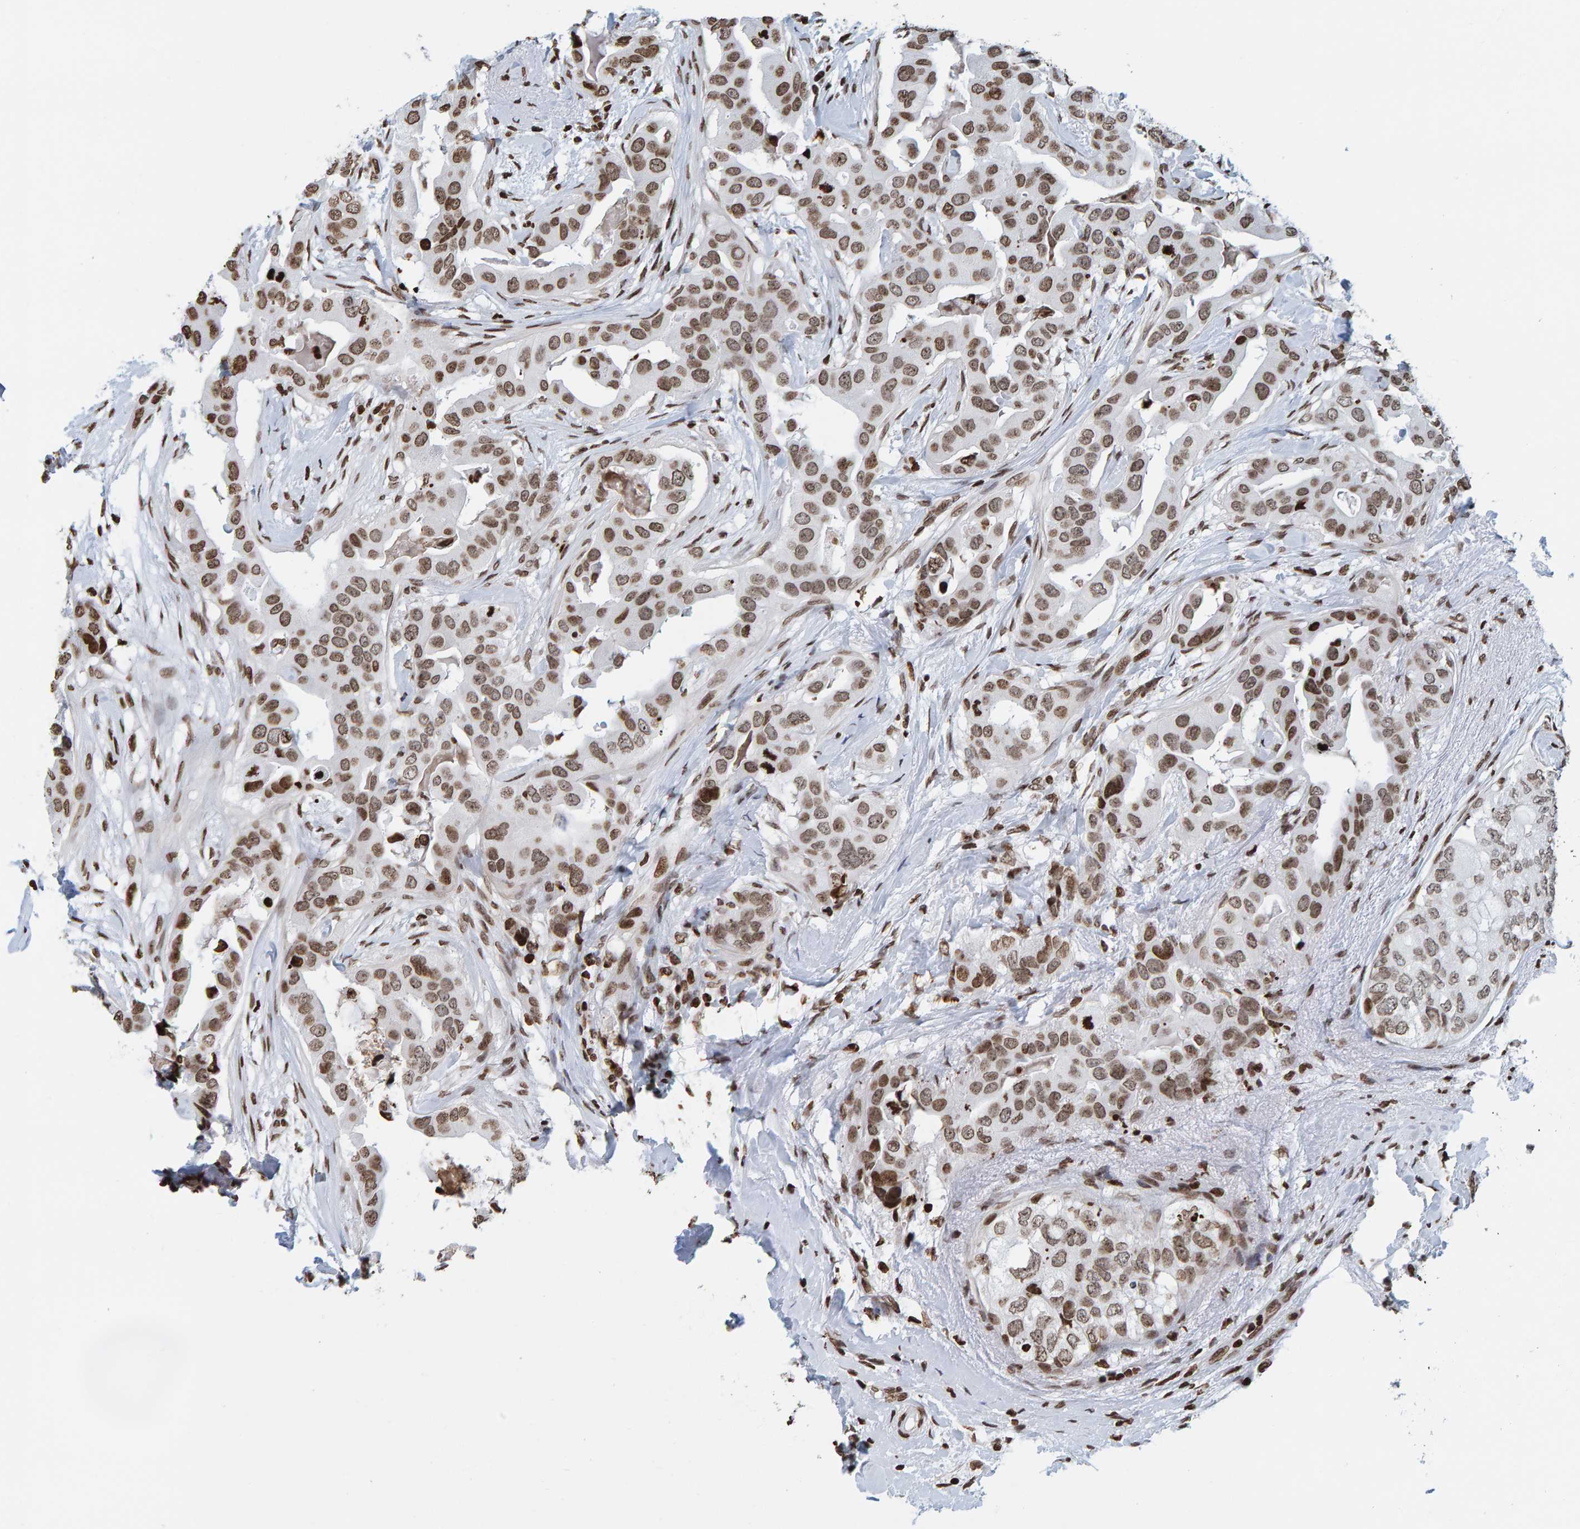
{"staining": {"intensity": "moderate", "quantity": ">75%", "location": "nuclear"}, "tissue": "breast cancer", "cell_type": "Tumor cells", "image_type": "cancer", "snomed": [{"axis": "morphology", "description": "Duct carcinoma"}, {"axis": "topography", "description": "Breast"}], "caption": "Breast cancer (infiltrating ductal carcinoma) stained with DAB immunohistochemistry demonstrates medium levels of moderate nuclear staining in about >75% of tumor cells.", "gene": "BRF2", "patient": {"sex": "female", "age": 40}}